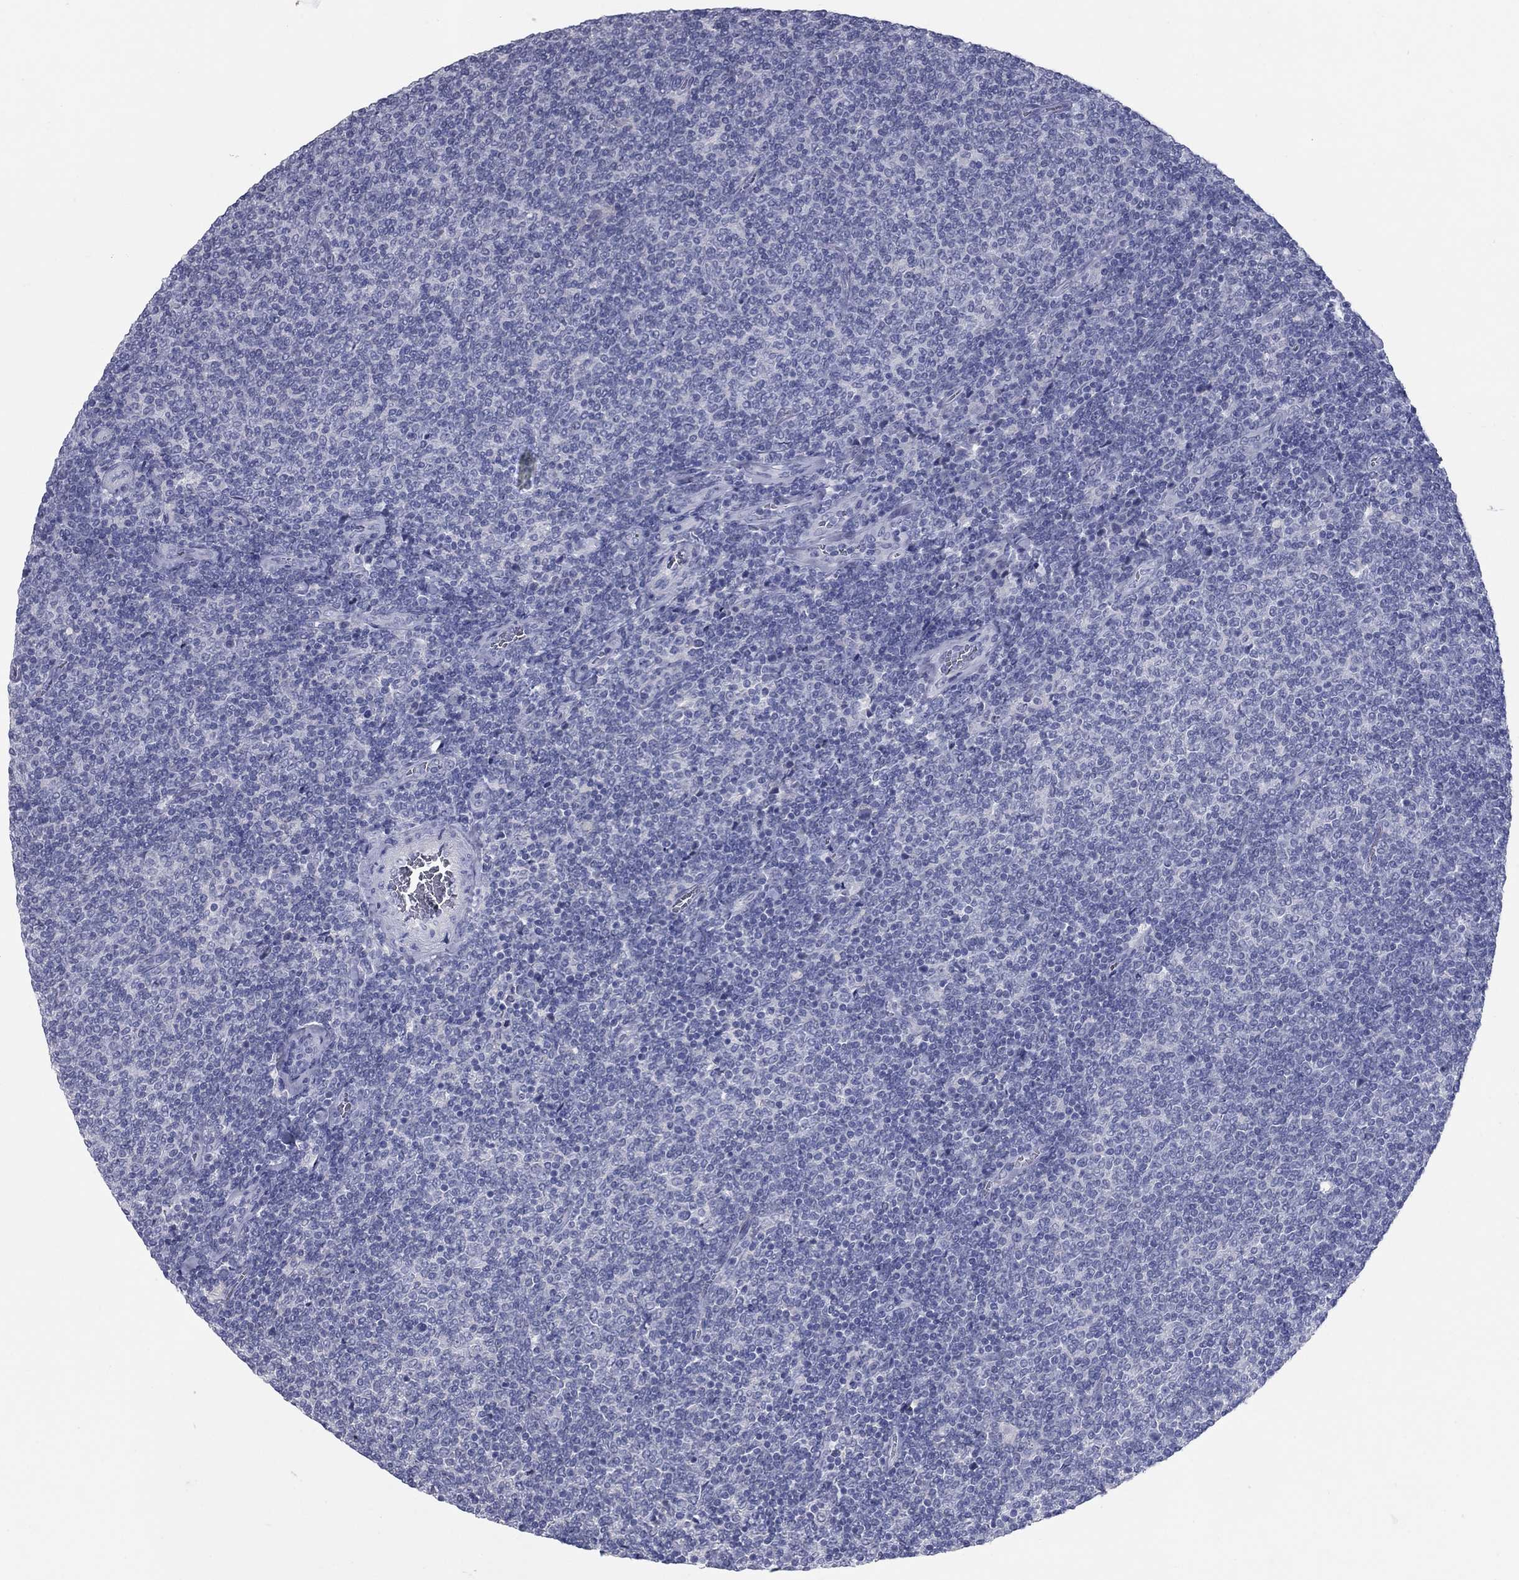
{"staining": {"intensity": "negative", "quantity": "none", "location": "none"}, "tissue": "lymphoma", "cell_type": "Tumor cells", "image_type": "cancer", "snomed": [{"axis": "morphology", "description": "Malignant lymphoma, non-Hodgkin's type, Low grade"}, {"axis": "topography", "description": "Lymph node"}], "caption": "Immunohistochemical staining of human low-grade malignant lymphoma, non-Hodgkin's type exhibits no significant staining in tumor cells. (Stains: DAB (3,3'-diaminobenzidine) immunohistochemistry (IHC) with hematoxylin counter stain, Microscopy: brightfield microscopy at high magnification).", "gene": "KIRREL2", "patient": {"sex": "male", "age": 52}}